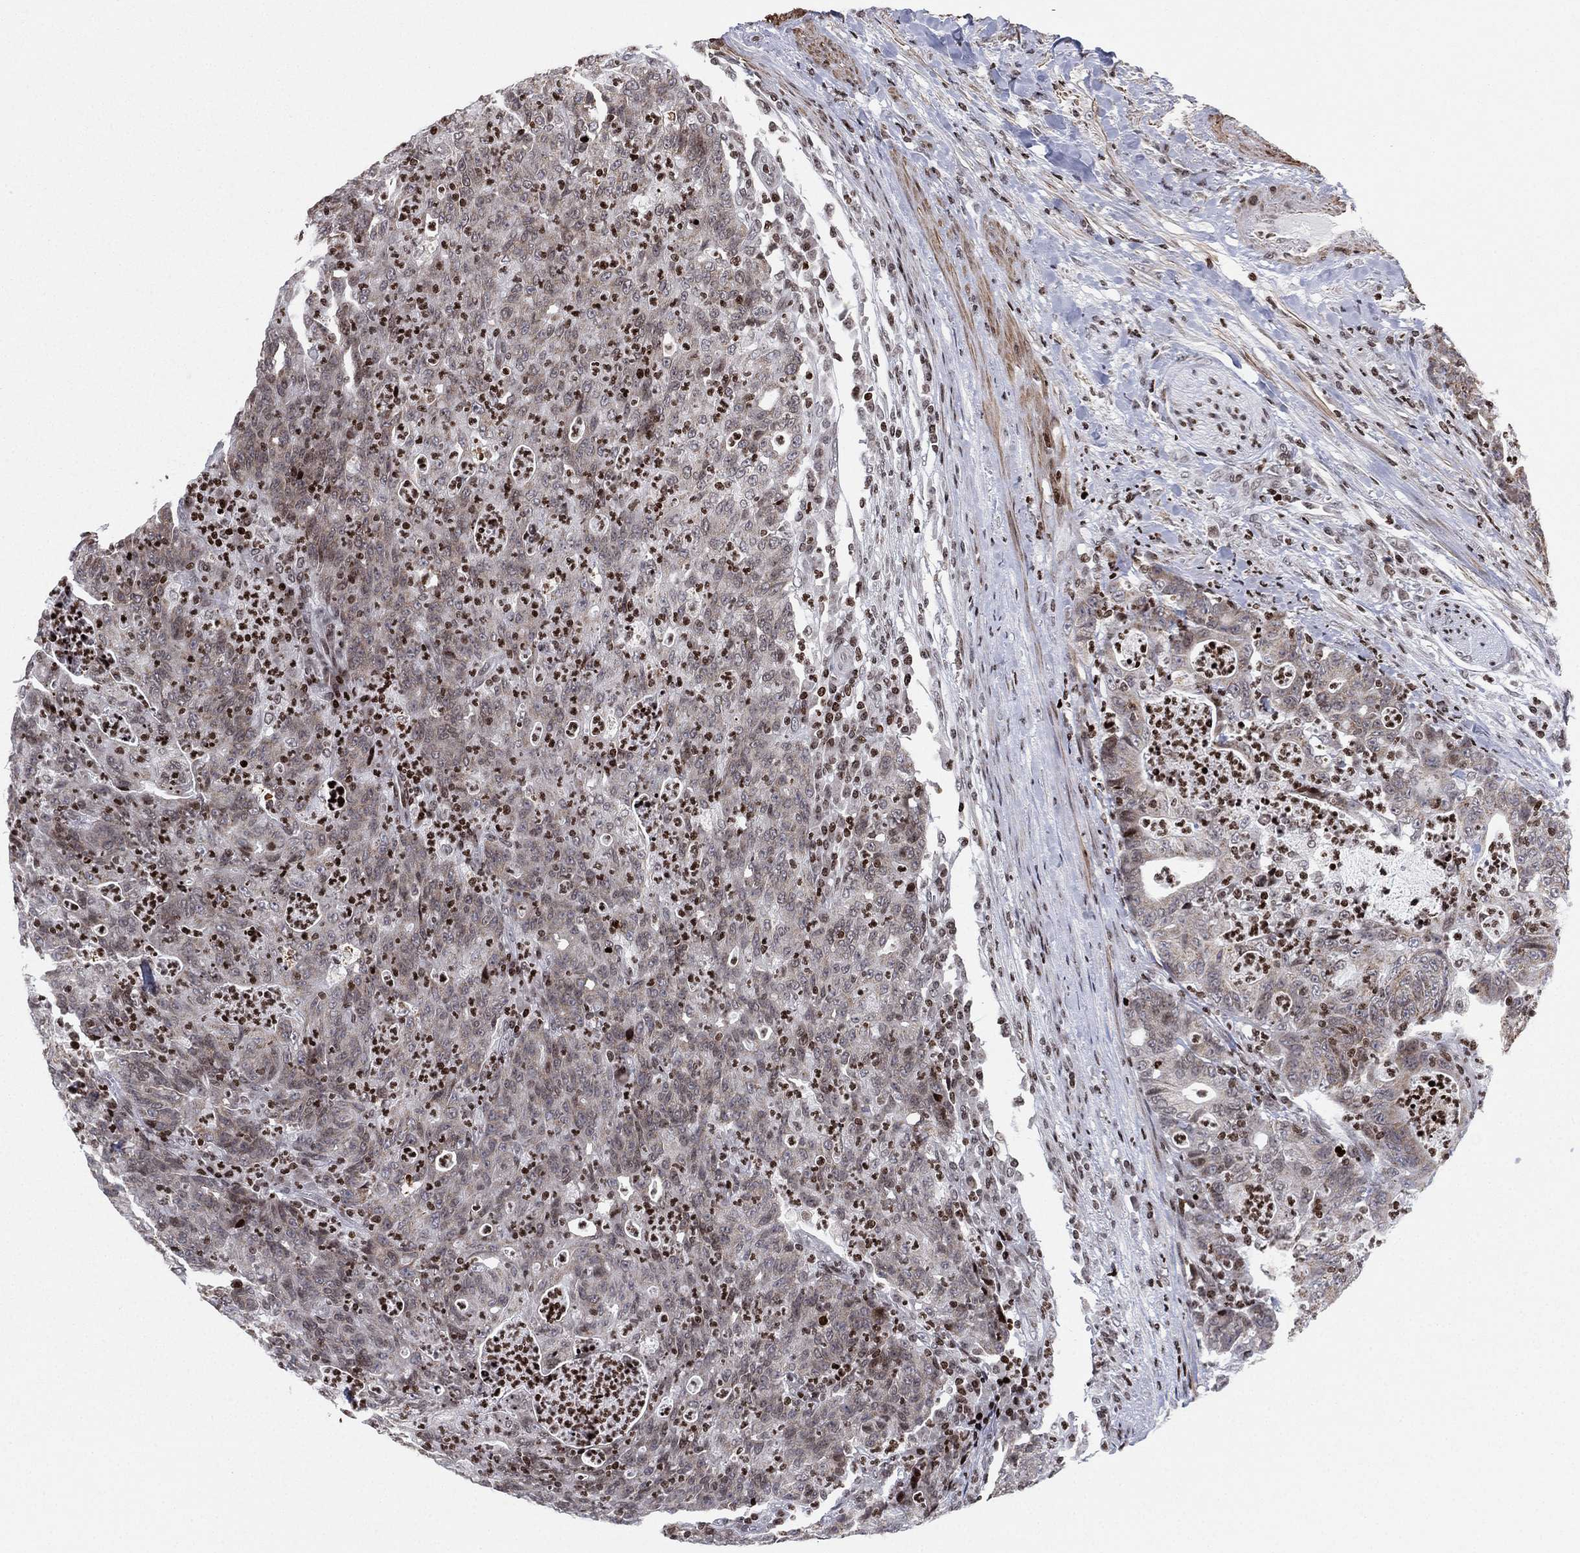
{"staining": {"intensity": "weak", "quantity": "<25%", "location": "cytoplasmic/membranous,nuclear"}, "tissue": "colorectal cancer", "cell_type": "Tumor cells", "image_type": "cancer", "snomed": [{"axis": "morphology", "description": "Adenocarcinoma, NOS"}, {"axis": "topography", "description": "Colon"}], "caption": "Colorectal adenocarcinoma was stained to show a protein in brown. There is no significant expression in tumor cells. (DAB (3,3'-diaminobenzidine) IHC, high magnification).", "gene": "MFSD14A", "patient": {"sex": "male", "age": 70}}